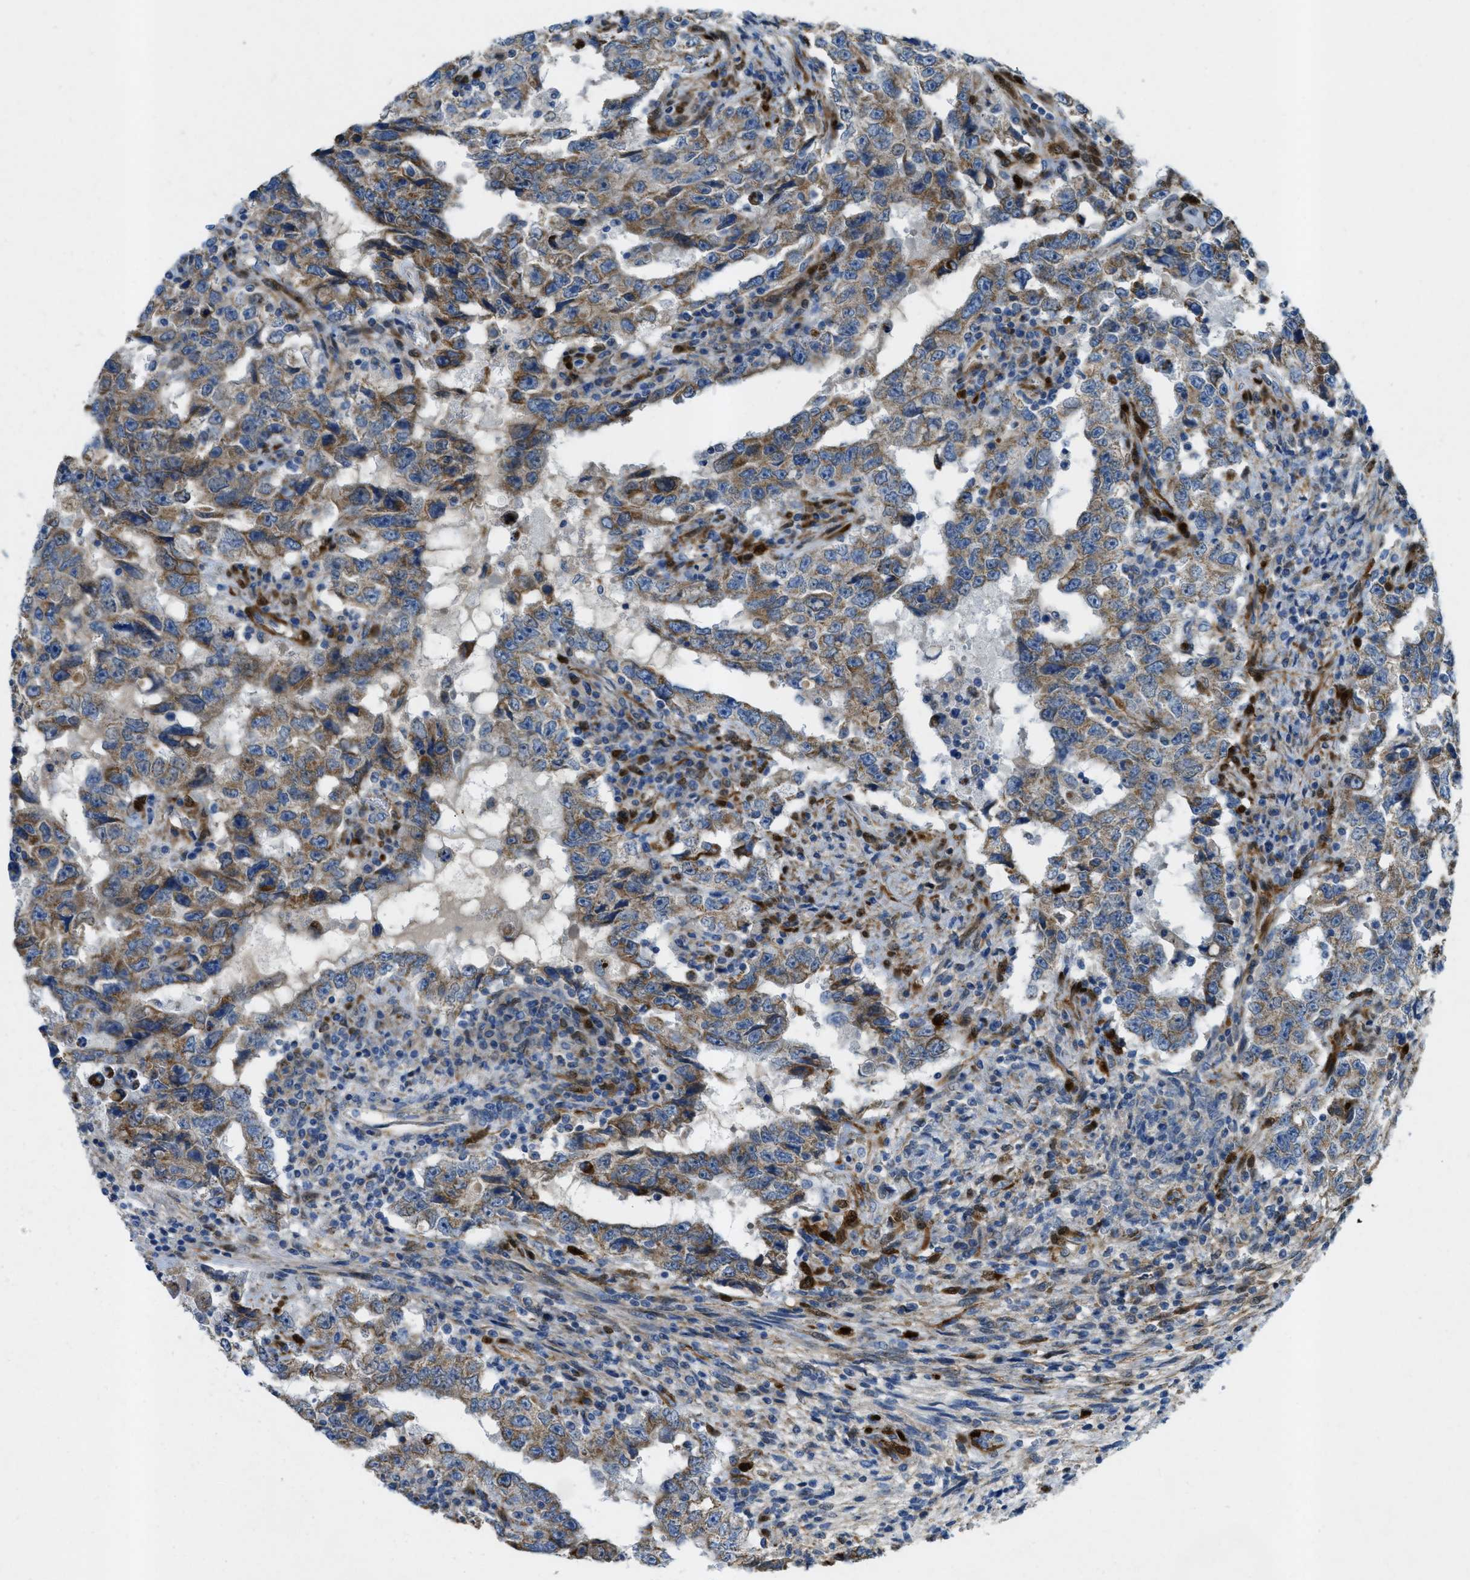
{"staining": {"intensity": "moderate", "quantity": ">75%", "location": "cytoplasmic/membranous"}, "tissue": "testis cancer", "cell_type": "Tumor cells", "image_type": "cancer", "snomed": [{"axis": "morphology", "description": "Carcinoma, Embryonal, NOS"}, {"axis": "topography", "description": "Testis"}], "caption": "Moderate cytoplasmic/membranous staining for a protein is identified in about >75% of tumor cells of embryonal carcinoma (testis) using IHC.", "gene": "CYGB", "patient": {"sex": "male", "age": 26}}